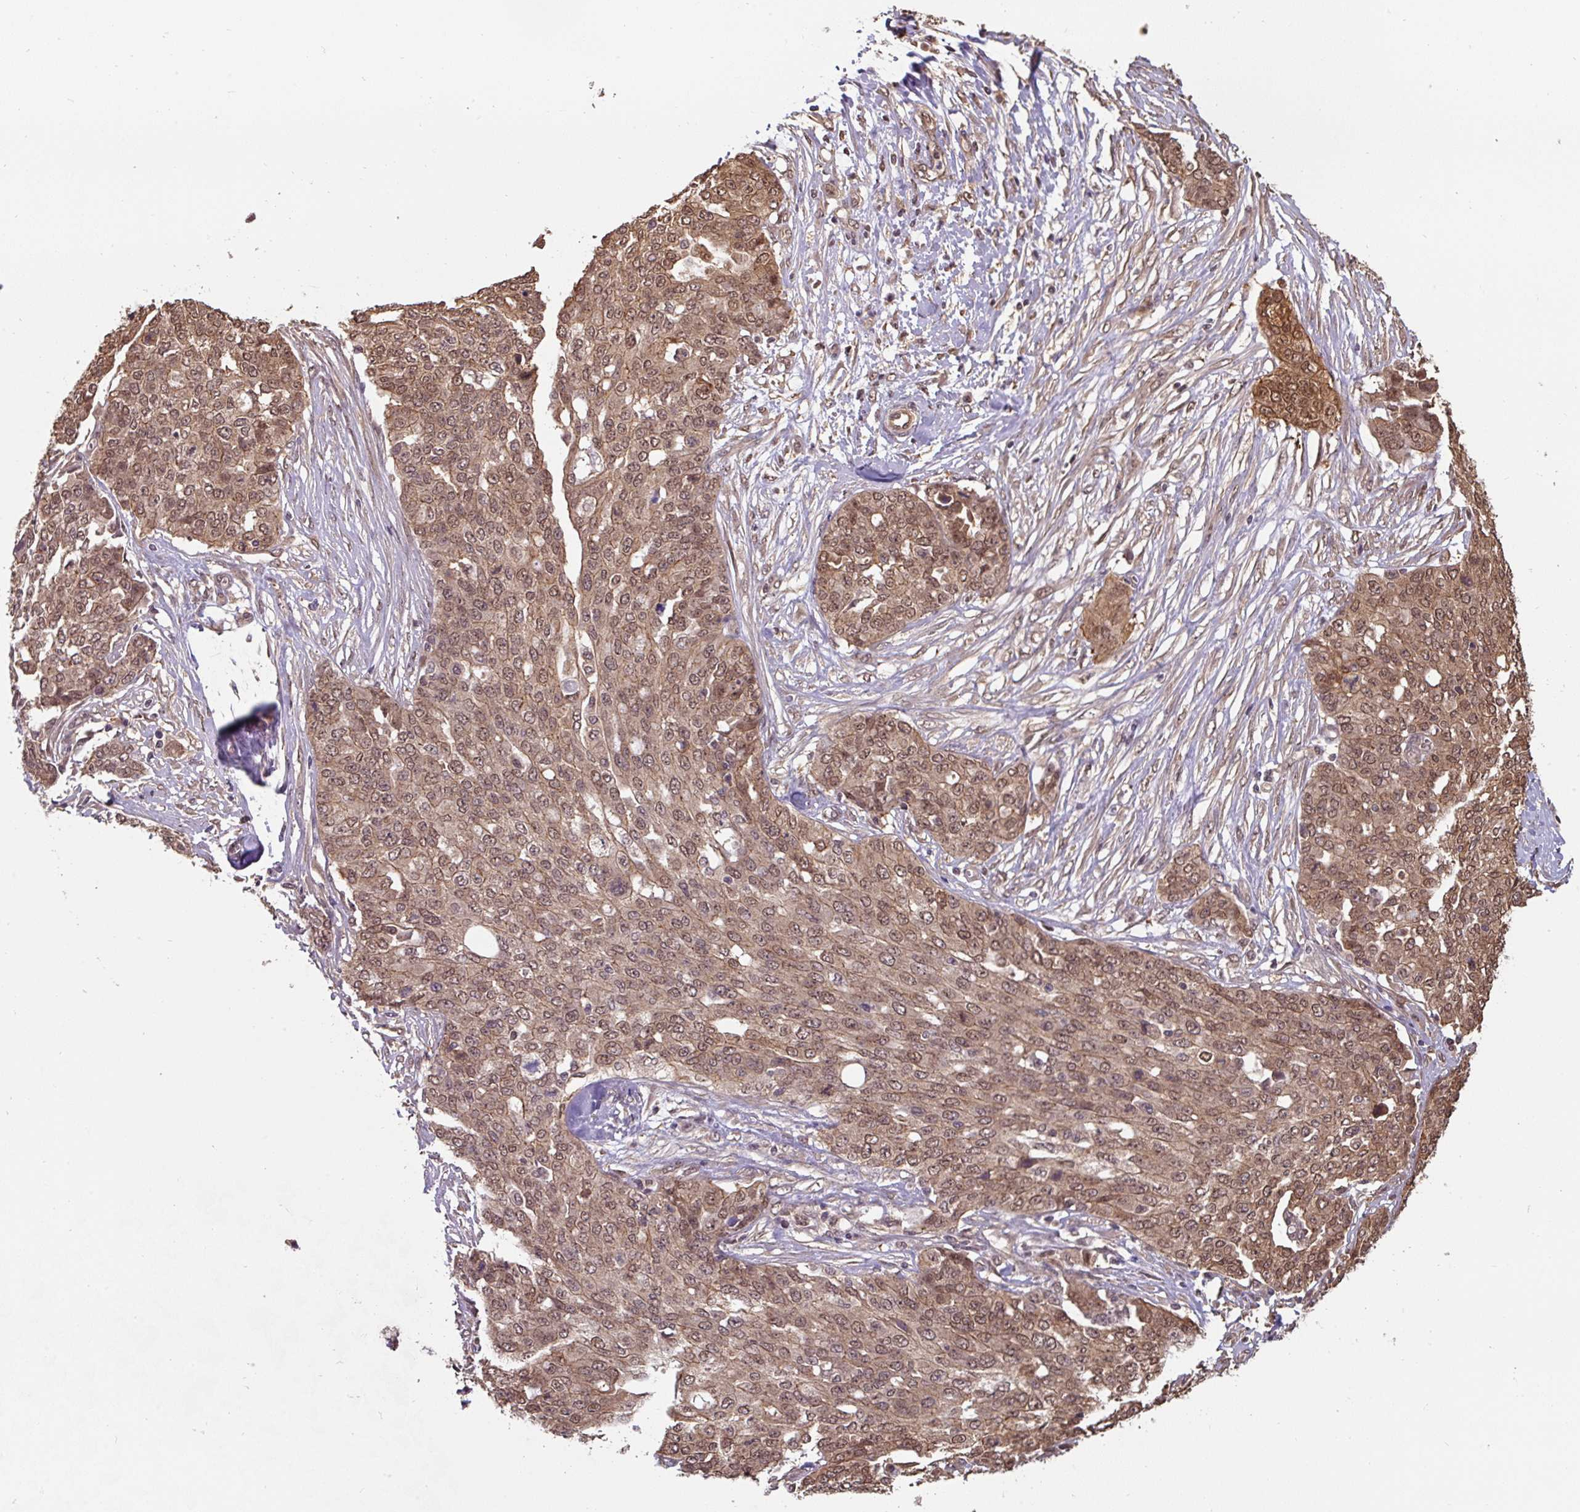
{"staining": {"intensity": "moderate", "quantity": ">75%", "location": "cytoplasmic/membranous,nuclear"}, "tissue": "ovarian cancer", "cell_type": "Tumor cells", "image_type": "cancer", "snomed": [{"axis": "morphology", "description": "Cystadenocarcinoma, serous, NOS"}, {"axis": "topography", "description": "Soft tissue"}, {"axis": "topography", "description": "Ovary"}], "caption": "Ovarian serous cystadenocarcinoma was stained to show a protein in brown. There is medium levels of moderate cytoplasmic/membranous and nuclear positivity in approximately >75% of tumor cells. The protein is shown in brown color, while the nuclei are stained blue.", "gene": "ST13", "patient": {"sex": "female", "age": 57}}